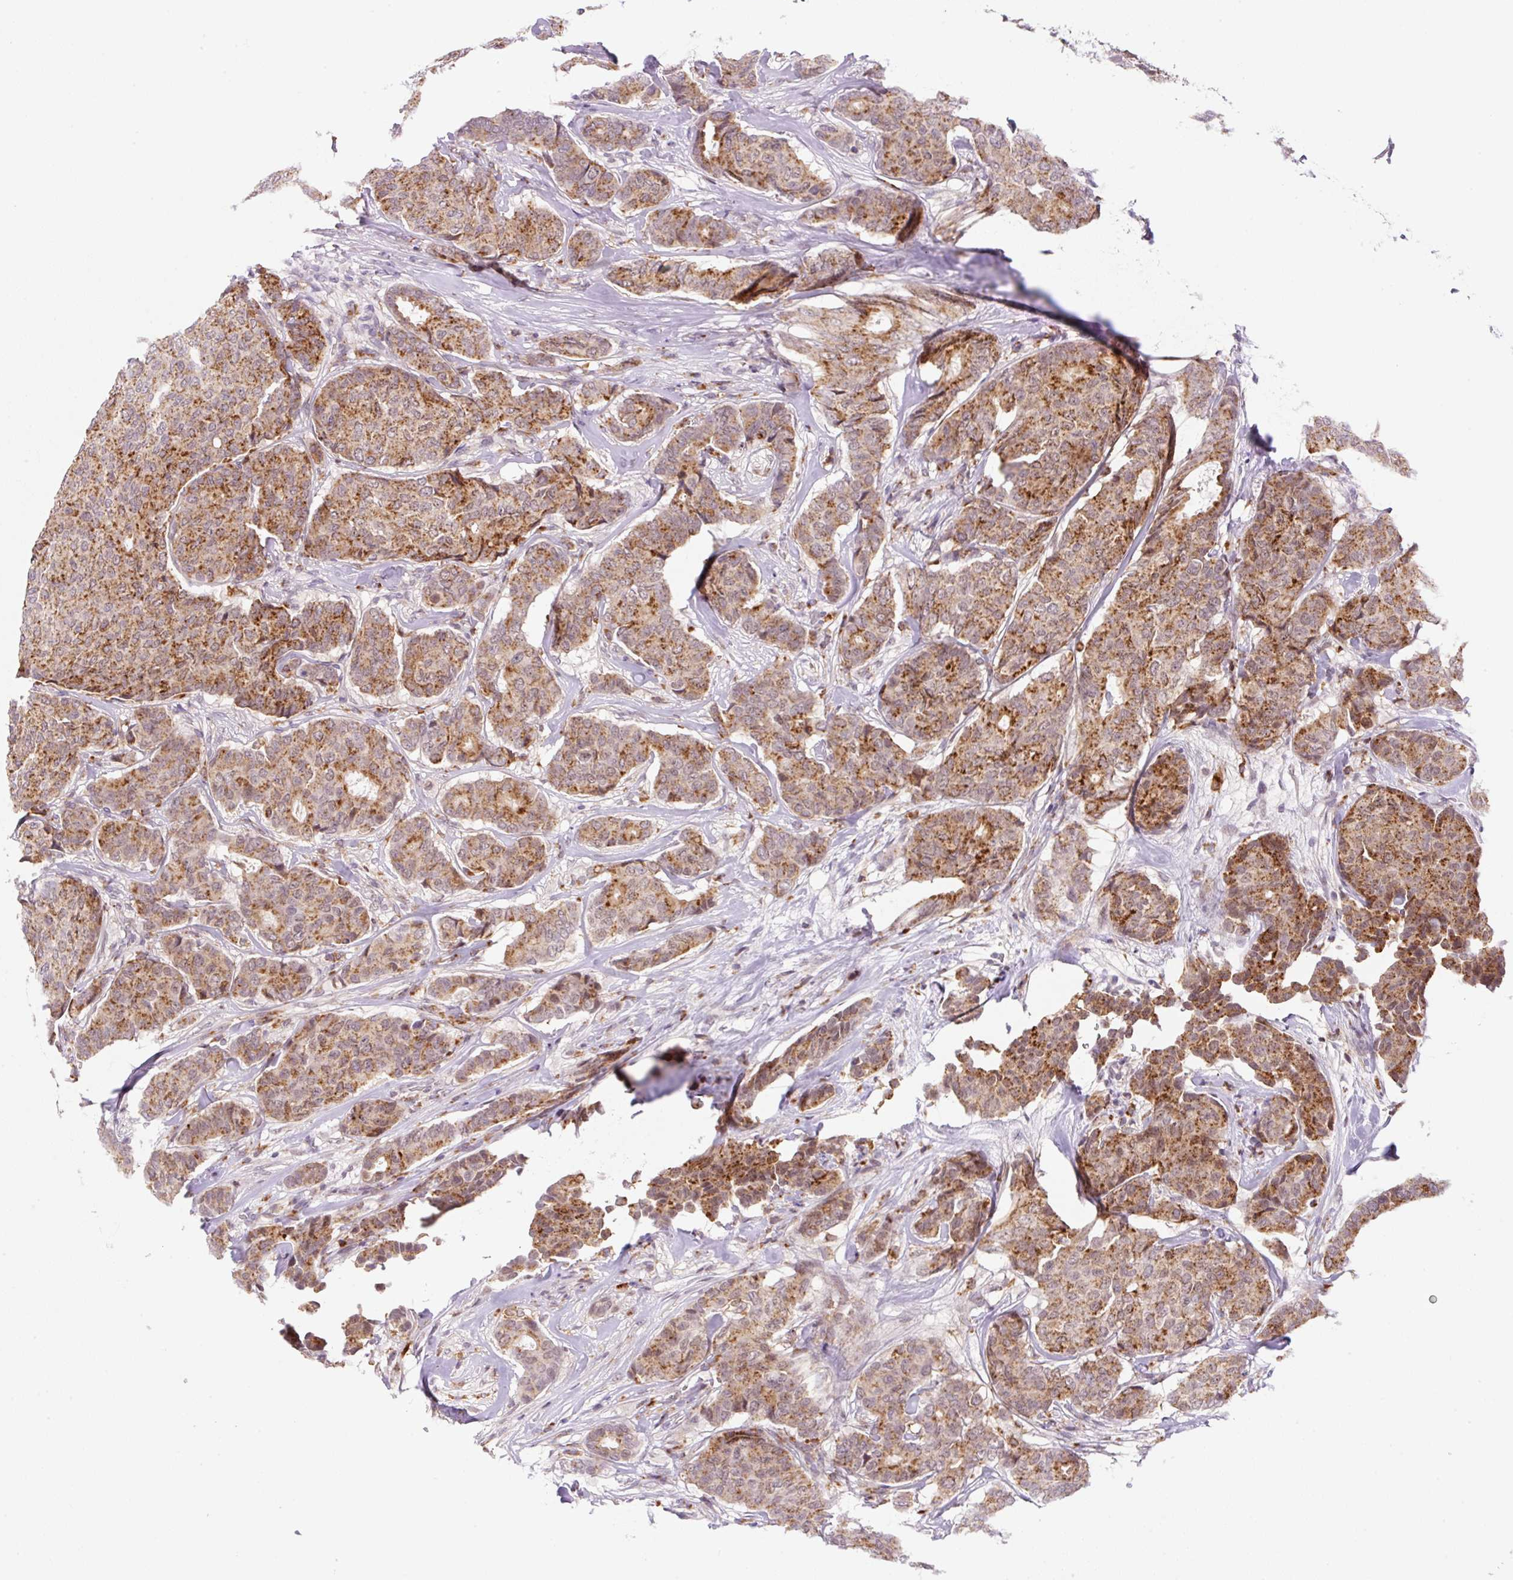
{"staining": {"intensity": "moderate", "quantity": ">75%", "location": "cytoplasmic/membranous"}, "tissue": "breast cancer", "cell_type": "Tumor cells", "image_type": "cancer", "snomed": [{"axis": "morphology", "description": "Duct carcinoma"}, {"axis": "topography", "description": "Breast"}], "caption": "Breast cancer stained with immunohistochemistry reveals moderate cytoplasmic/membranous positivity in approximately >75% of tumor cells. (DAB IHC with brightfield microscopy, high magnification).", "gene": "CEBPZOS", "patient": {"sex": "female", "age": 75}}